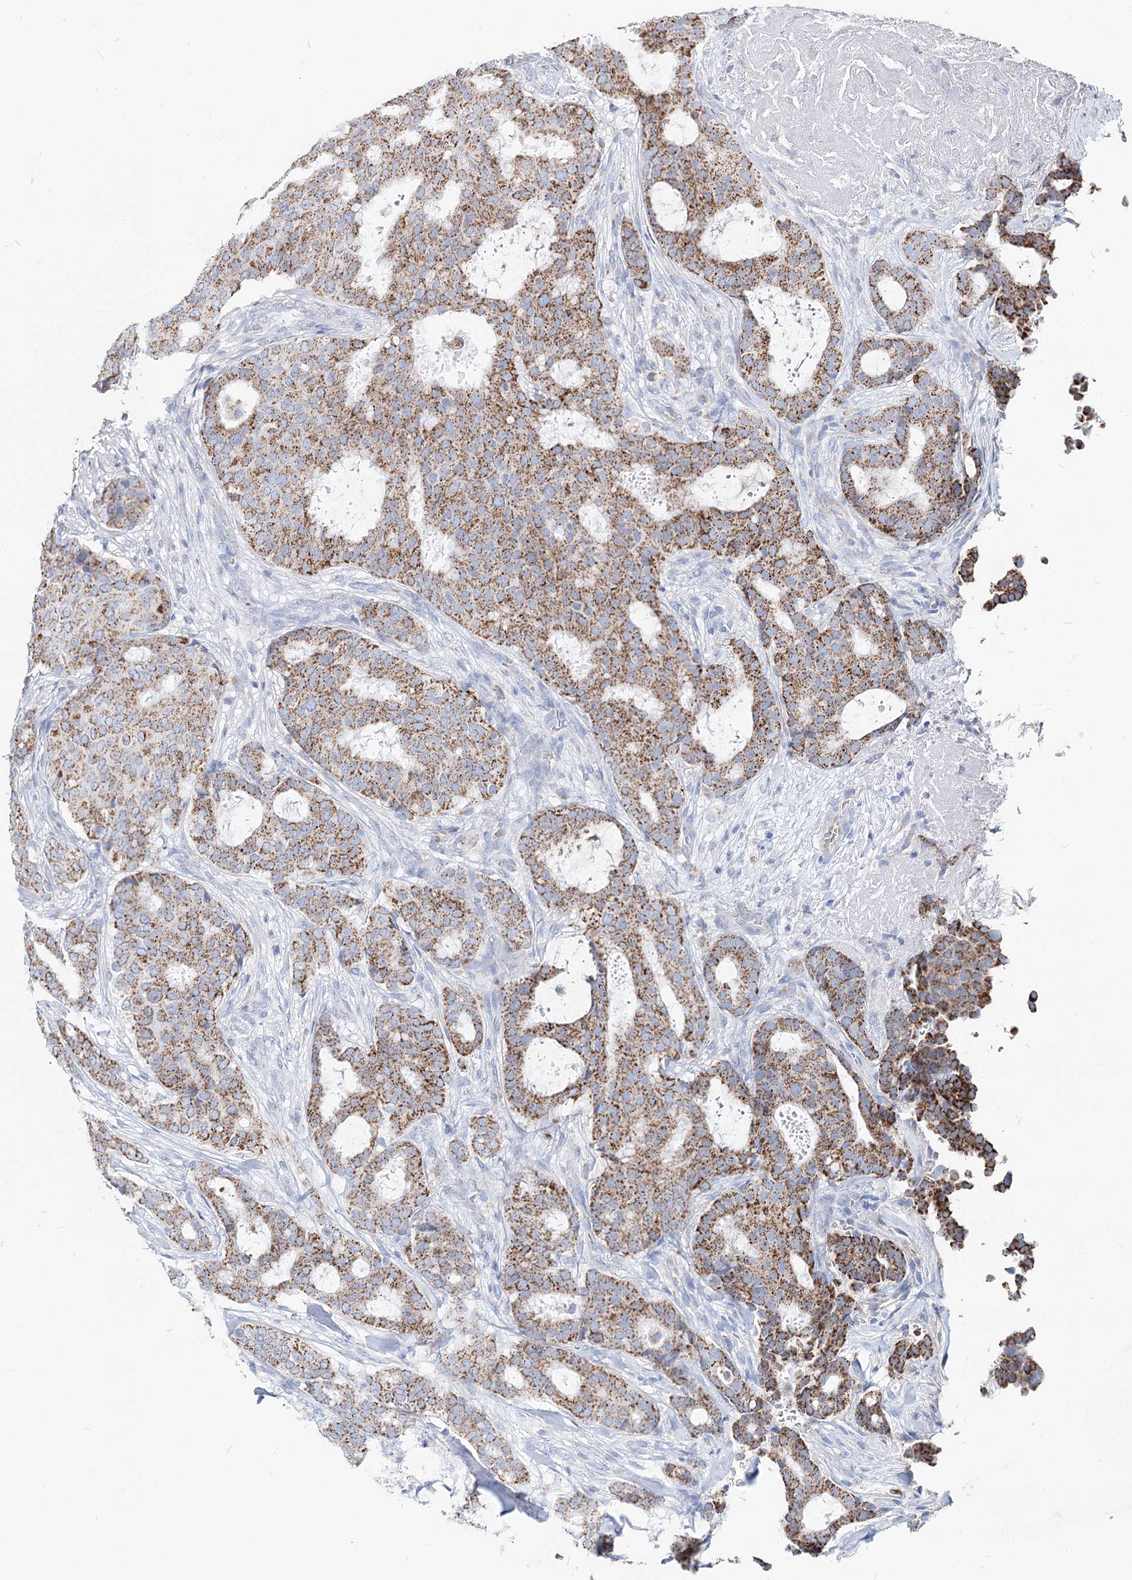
{"staining": {"intensity": "moderate", "quantity": ">75%", "location": "cytoplasmic/membranous"}, "tissue": "breast cancer", "cell_type": "Tumor cells", "image_type": "cancer", "snomed": [{"axis": "morphology", "description": "Duct carcinoma"}, {"axis": "topography", "description": "Breast"}], "caption": "Protein expression analysis of human breast invasive ductal carcinoma reveals moderate cytoplasmic/membranous expression in about >75% of tumor cells. (IHC, brightfield microscopy, high magnification).", "gene": "MCCC2", "patient": {"sex": "female", "age": 75}}